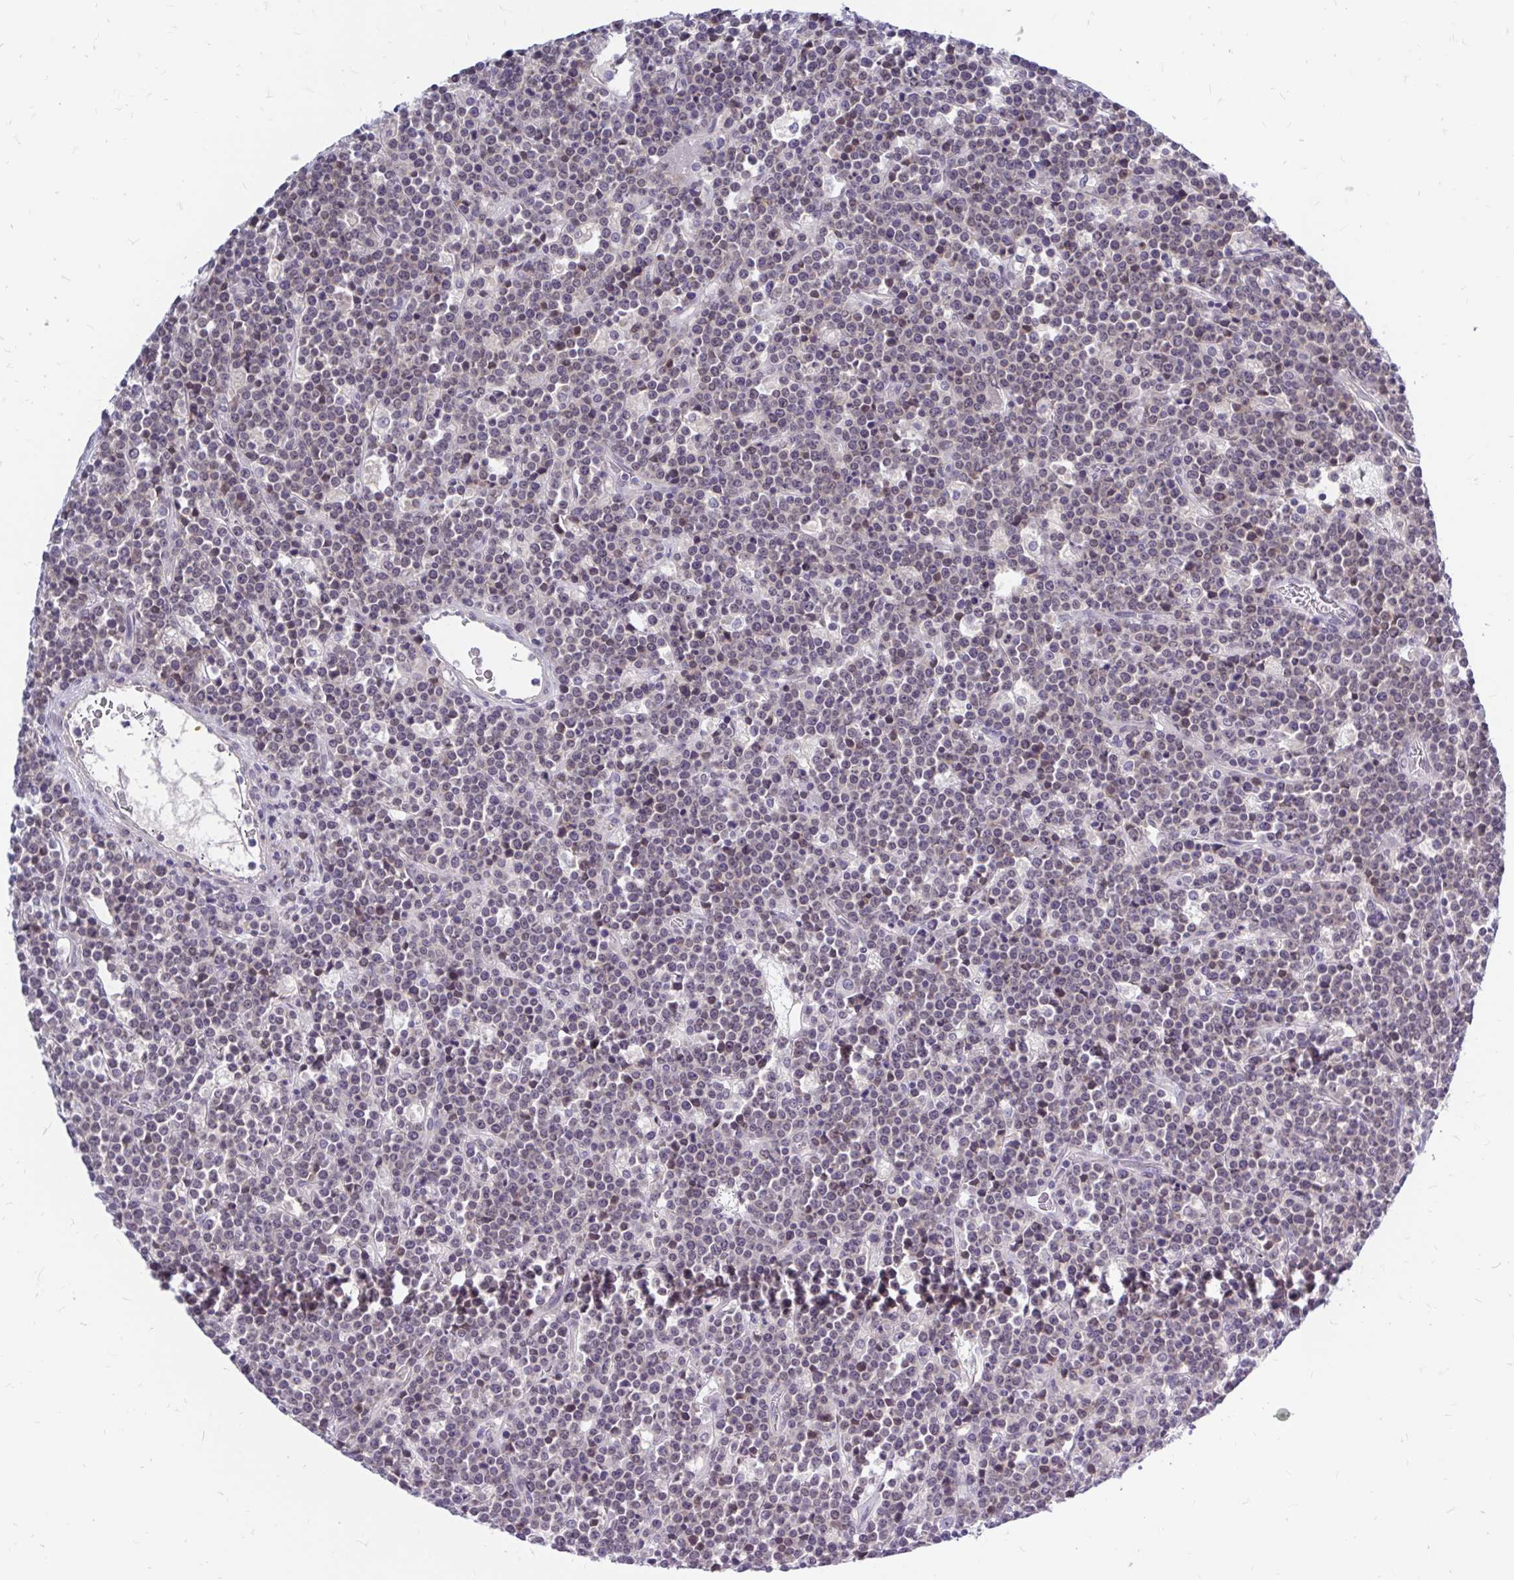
{"staining": {"intensity": "negative", "quantity": "none", "location": "none"}, "tissue": "lymphoma", "cell_type": "Tumor cells", "image_type": "cancer", "snomed": [{"axis": "morphology", "description": "Malignant lymphoma, non-Hodgkin's type, High grade"}, {"axis": "topography", "description": "Ovary"}], "caption": "This is a photomicrograph of IHC staining of lymphoma, which shows no positivity in tumor cells.", "gene": "MAP1LC3A", "patient": {"sex": "female", "age": 56}}